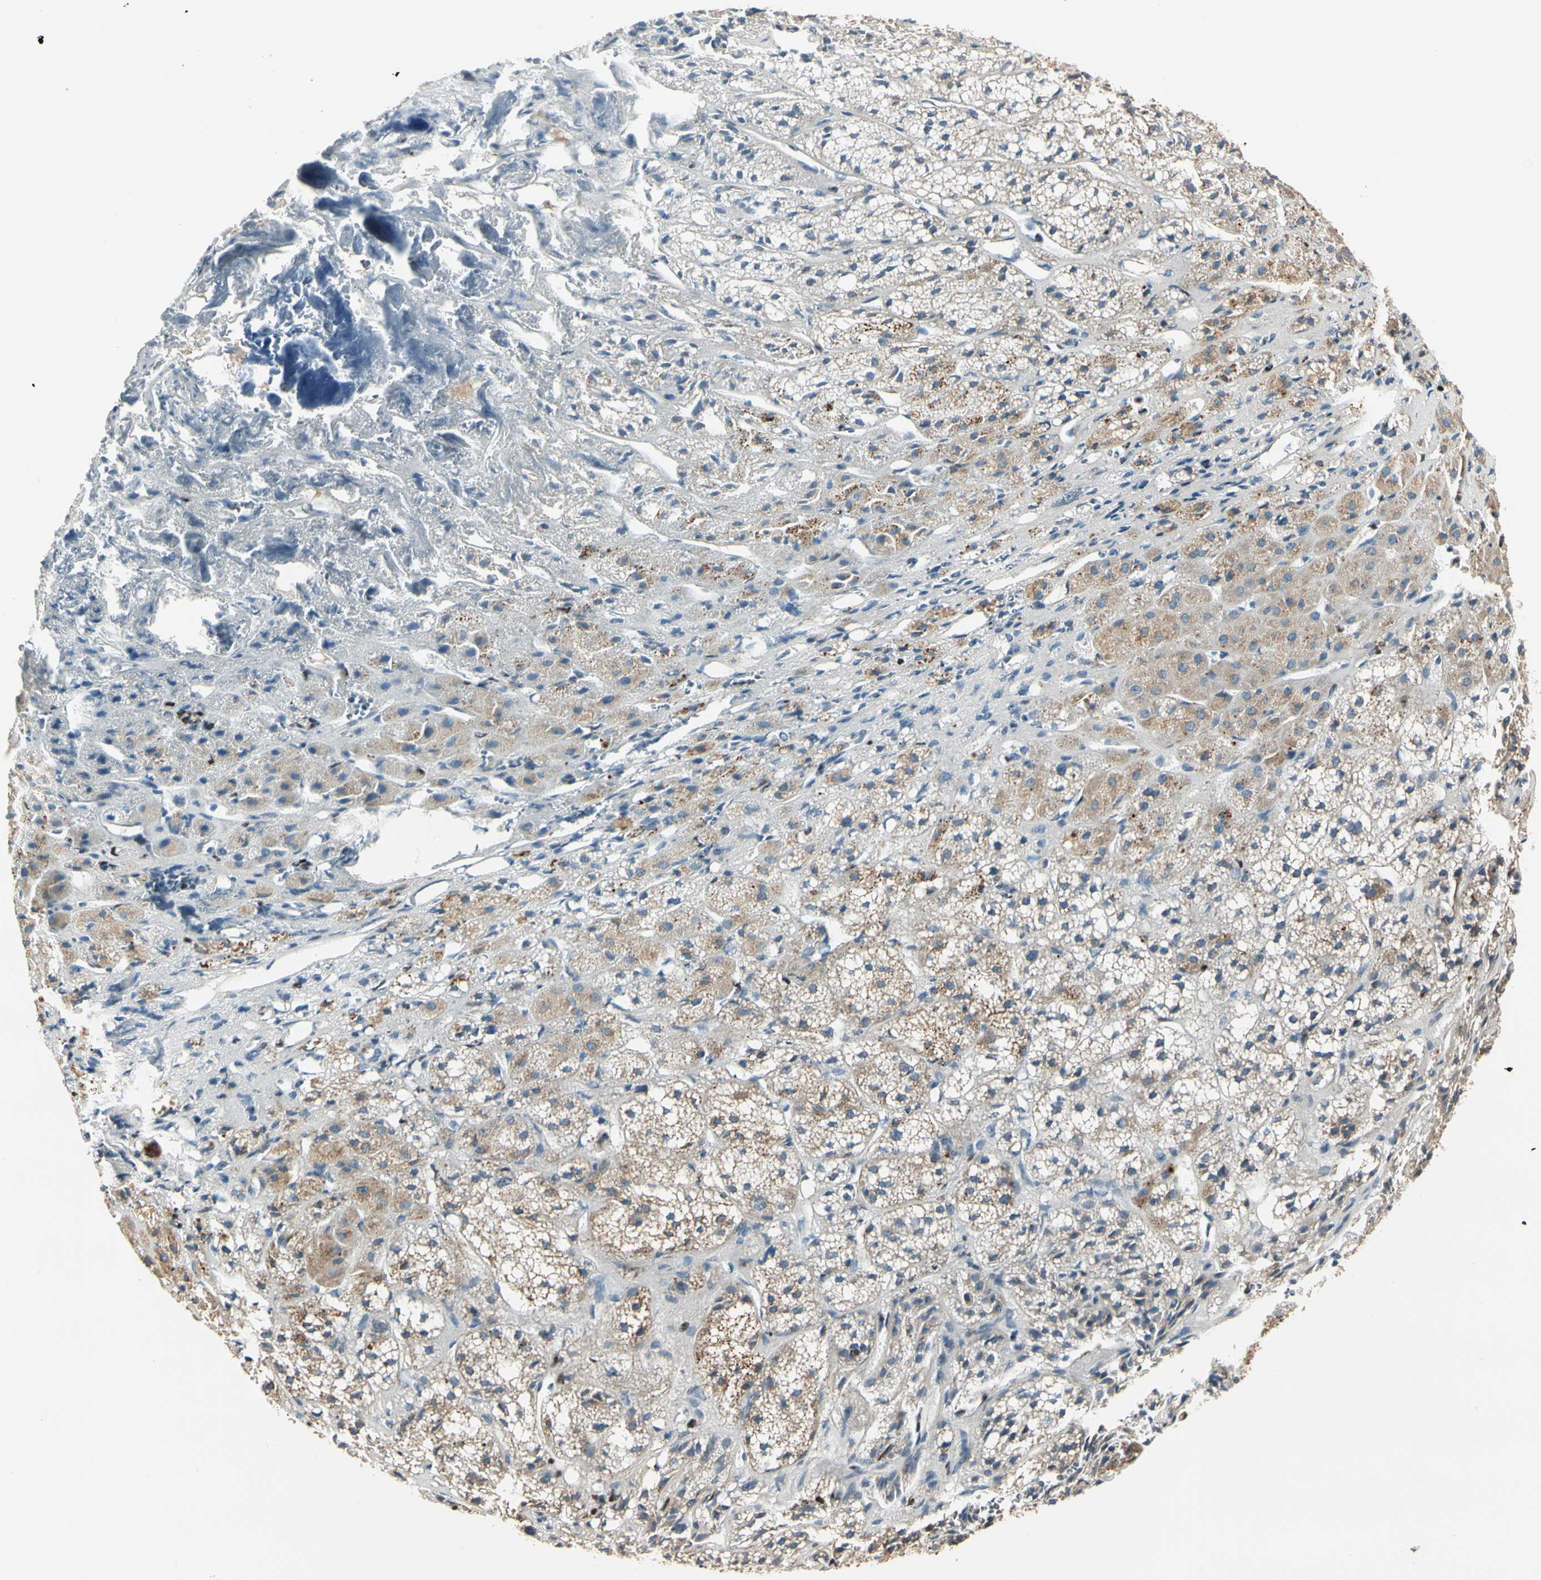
{"staining": {"intensity": "moderate", "quantity": ">75%", "location": "cytoplasmic/membranous"}, "tissue": "adrenal gland", "cell_type": "Glandular cells", "image_type": "normal", "snomed": [{"axis": "morphology", "description": "Normal tissue, NOS"}, {"axis": "topography", "description": "Adrenal gland"}], "caption": "This micrograph reveals IHC staining of normal human adrenal gland, with medium moderate cytoplasmic/membranous expression in approximately >75% of glandular cells.", "gene": "IP6K2", "patient": {"sex": "female", "age": 71}}